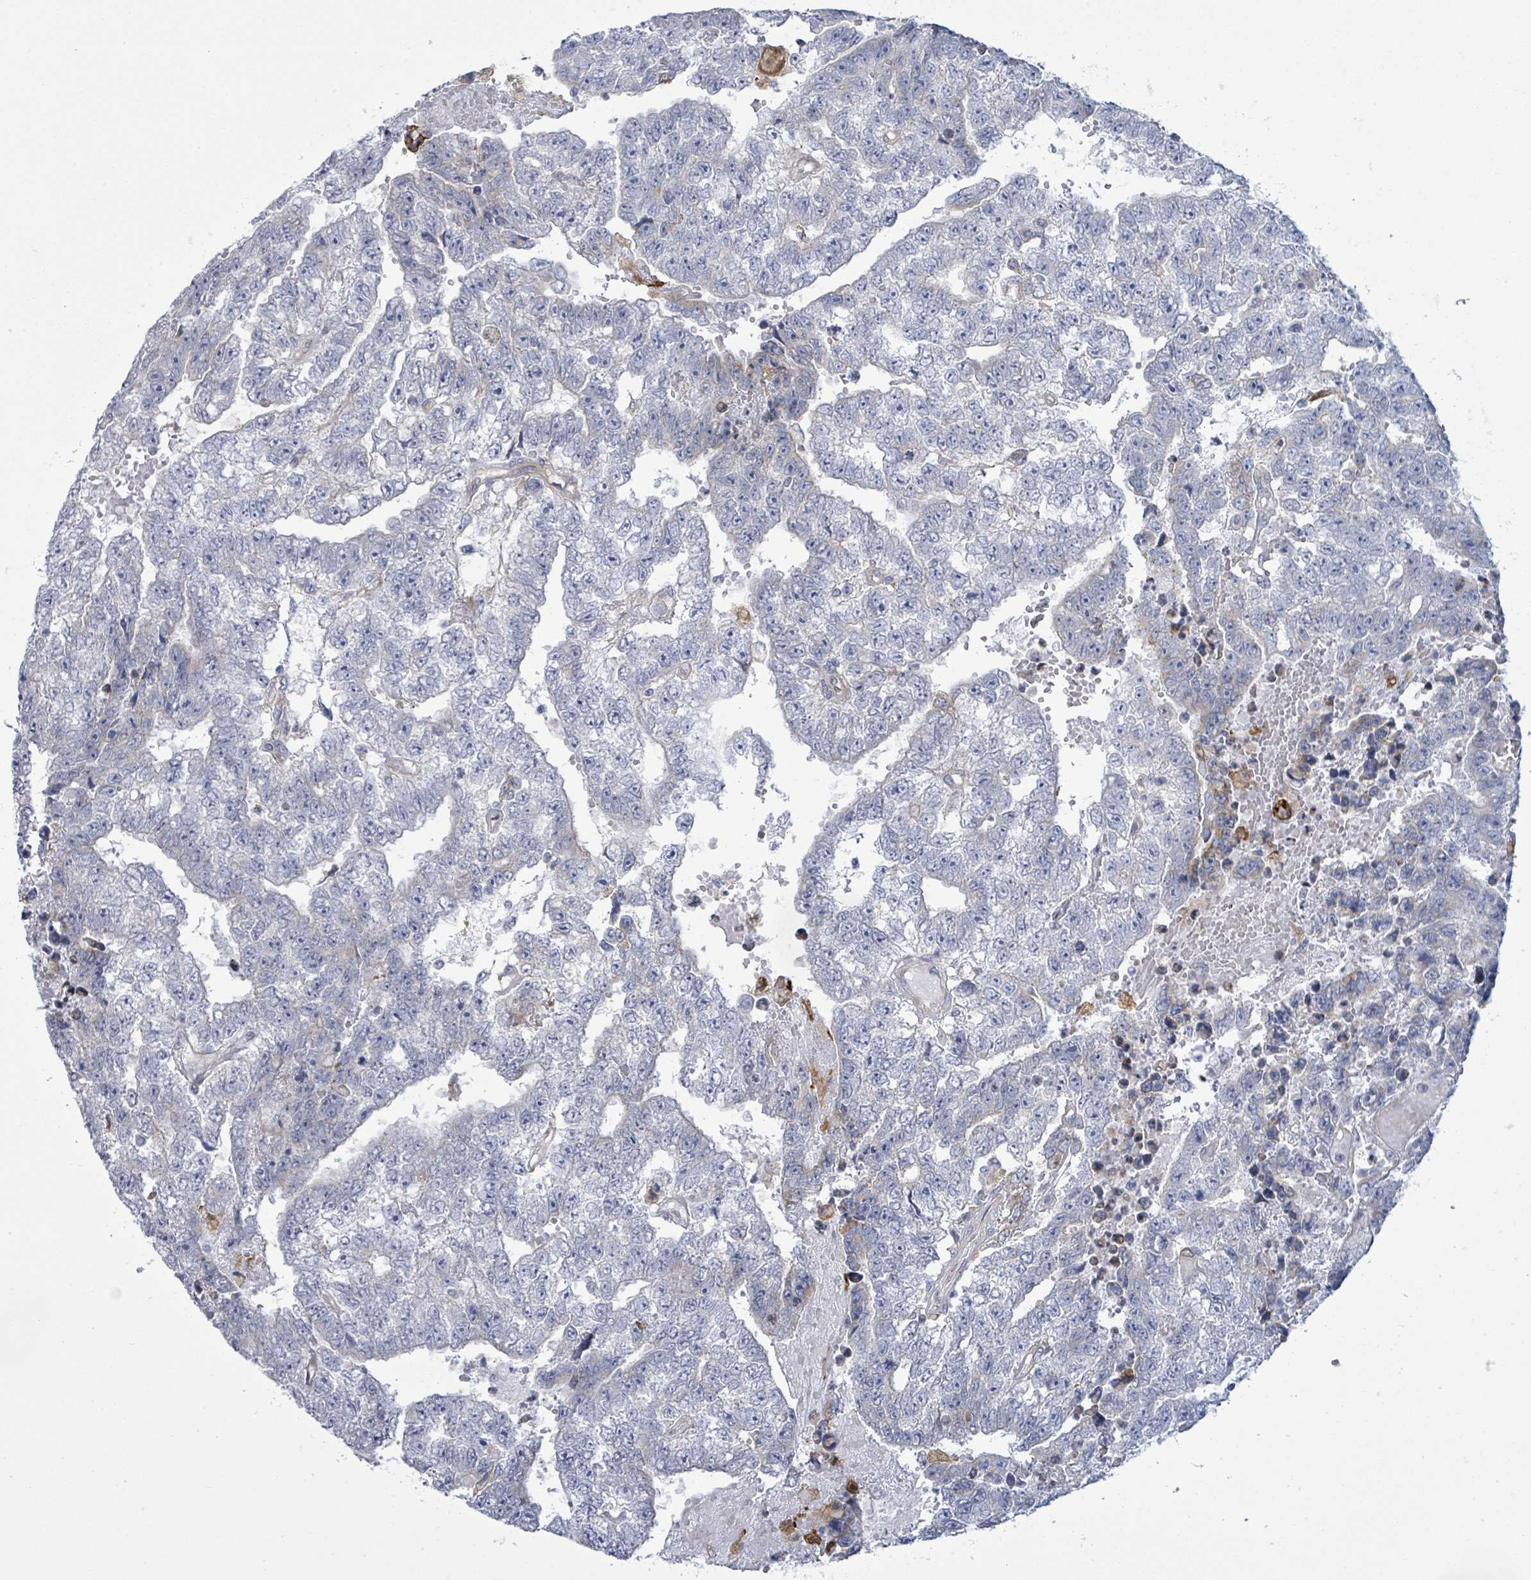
{"staining": {"intensity": "negative", "quantity": "none", "location": "none"}, "tissue": "testis cancer", "cell_type": "Tumor cells", "image_type": "cancer", "snomed": [{"axis": "morphology", "description": "Carcinoma, Embryonal, NOS"}, {"axis": "topography", "description": "Testis"}], "caption": "Testis cancer was stained to show a protein in brown. There is no significant positivity in tumor cells. (DAB IHC with hematoxylin counter stain).", "gene": "COL13A1", "patient": {"sex": "male", "age": 25}}